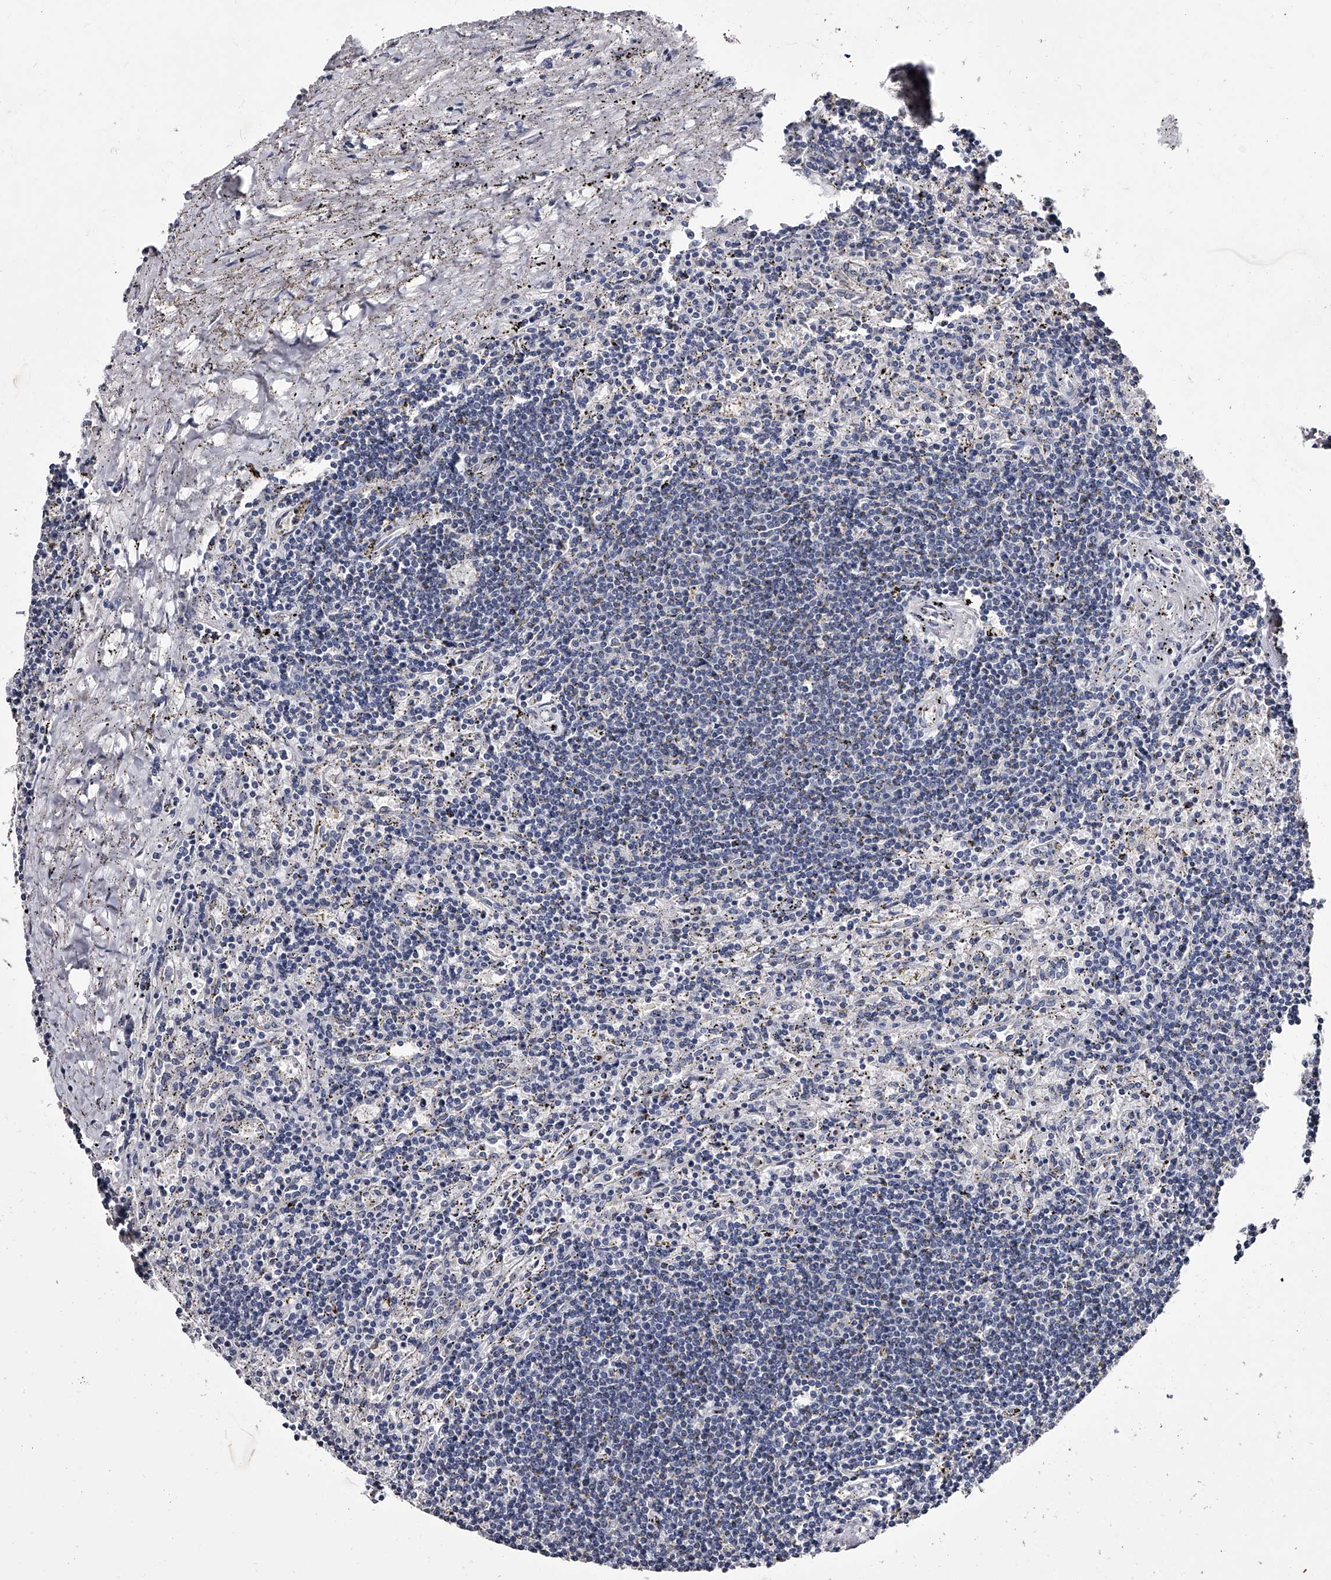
{"staining": {"intensity": "negative", "quantity": "none", "location": "none"}, "tissue": "lymphoma", "cell_type": "Tumor cells", "image_type": "cancer", "snomed": [{"axis": "morphology", "description": "Malignant lymphoma, non-Hodgkin's type, Low grade"}, {"axis": "topography", "description": "Spleen"}], "caption": "Low-grade malignant lymphoma, non-Hodgkin's type was stained to show a protein in brown. There is no significant expression in tumor cells. The staining was performed using DAB to visualize the protein expression in brown, while the nuclei were stained in blue with hematoxylin (Magnification: 20x).", "gene": "GAPVD1", "patient": {"sex": "male", "age": 76}}